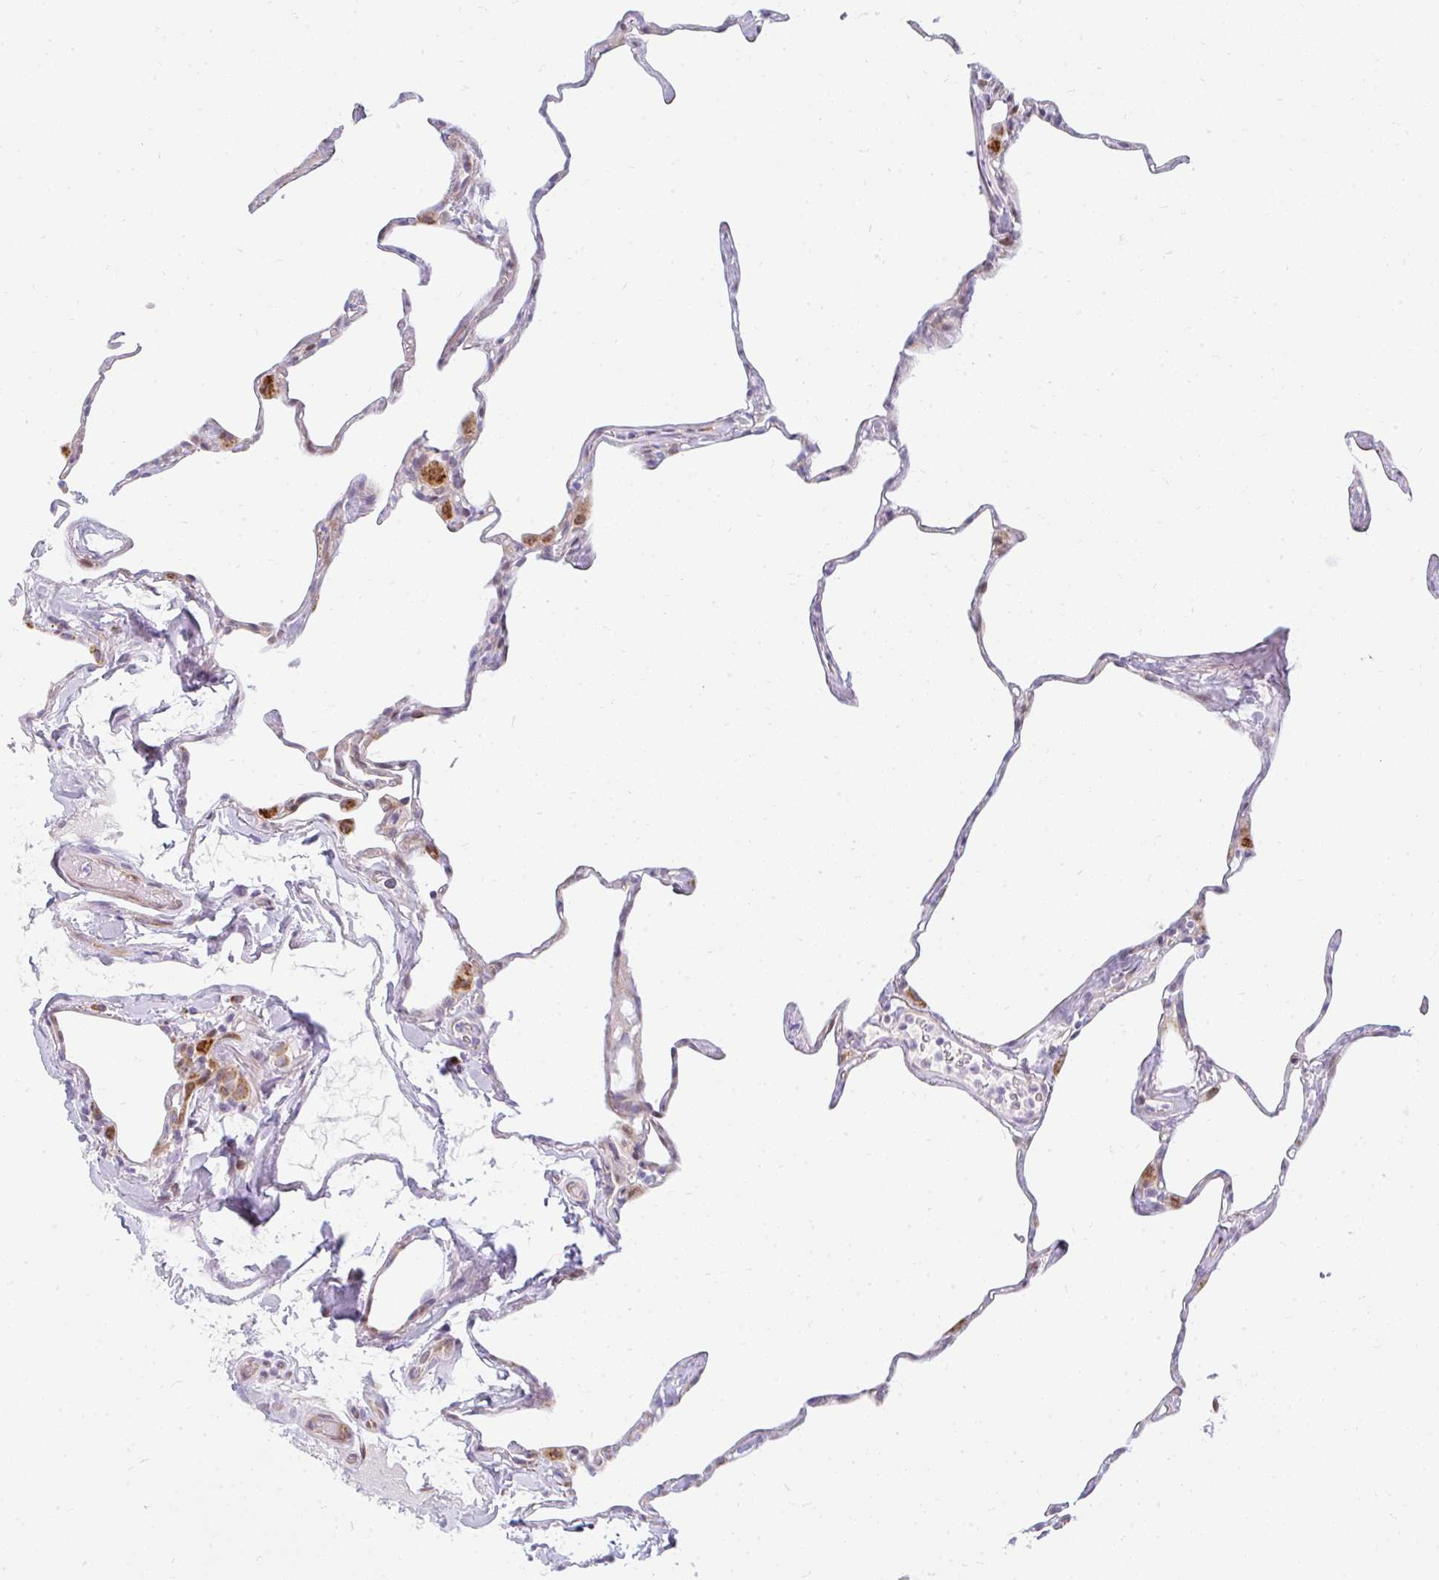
{"staining": {"intensity": "strong", "quantity": "<25%", "location": "cytoplasmic/membranous"}, "tissue": "lung", "cell_type": "Alveolar cells", "image_type": "normal", "snomed": [{"axis": "morphology", "description": "Normal tissue, NOS"}, {"axis": "topography", "description": "Lung"}], "caption": "Immunohistochemistry (IHC) (DAB (3,3'-diaminobenzidine)) staining of unremarkable human lung reveals strong cytoplasmic/membranous protein positivity in approximately <25% of alveolar cells. Ihc stains the protein in brown and the nuclei are stained blue.", "gene": "PLA2G5", "patient": {"sex": "male", "age": 65}}